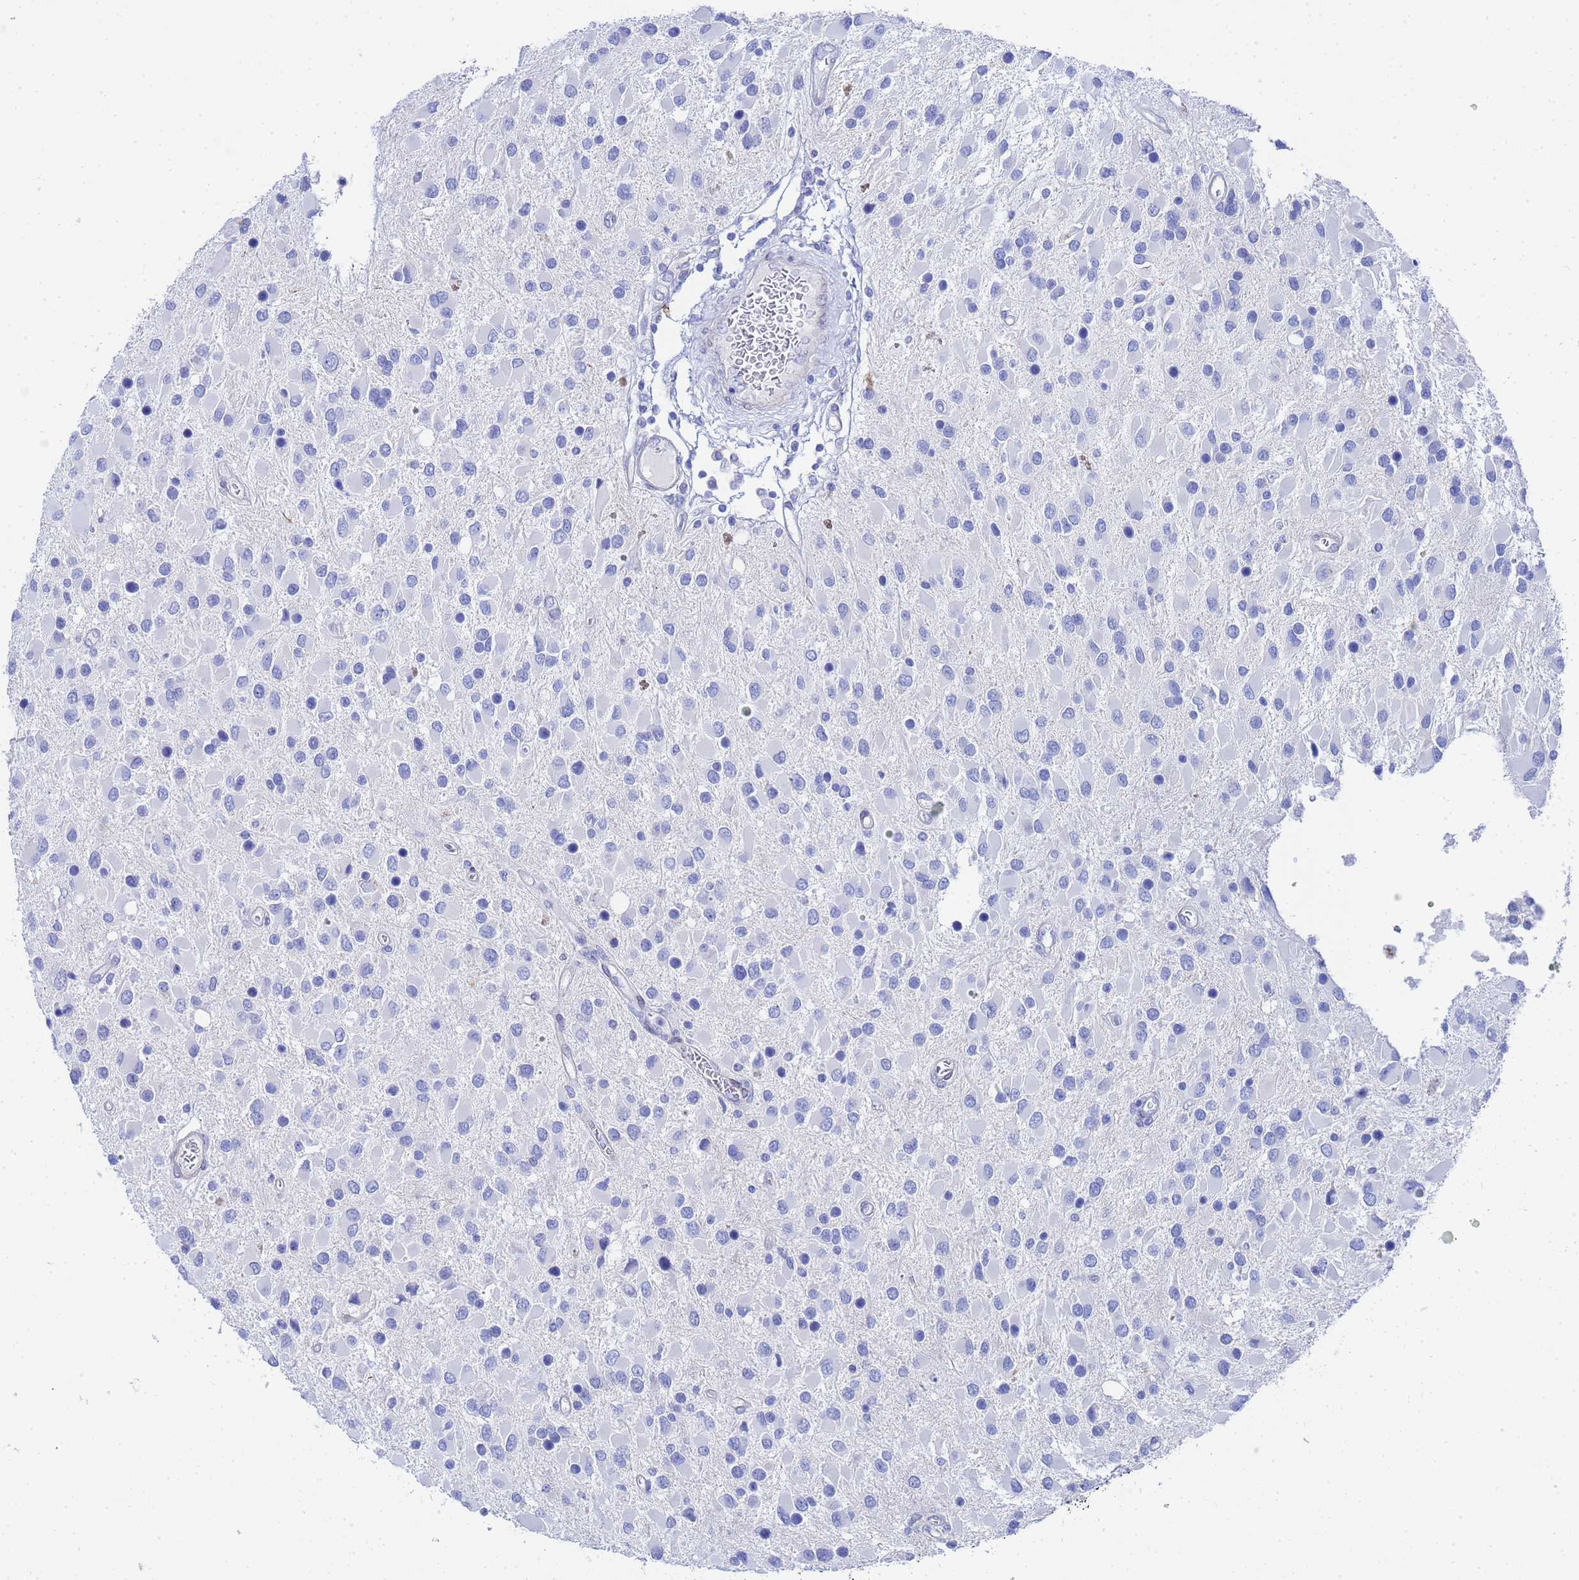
{"staining": {"intensity": "negative", "quantity": "none", "location": "none"}, "tissue": "glioma", "cell_type": "Tumor cells", "image_type": "cancer", "snomed": [{"axis": "morphology", "description": "Glioma, malignant, High grade"}, {"axis": "topography", "description": "Brain"}], "caption": "Immunohistochemistry image of neoplastic tissue: glioma stained with DAB demonstrates no significant protein staining in tumor cells.", "gene": "ZNF26", "patient": {"sex": "male", "age": 53}}